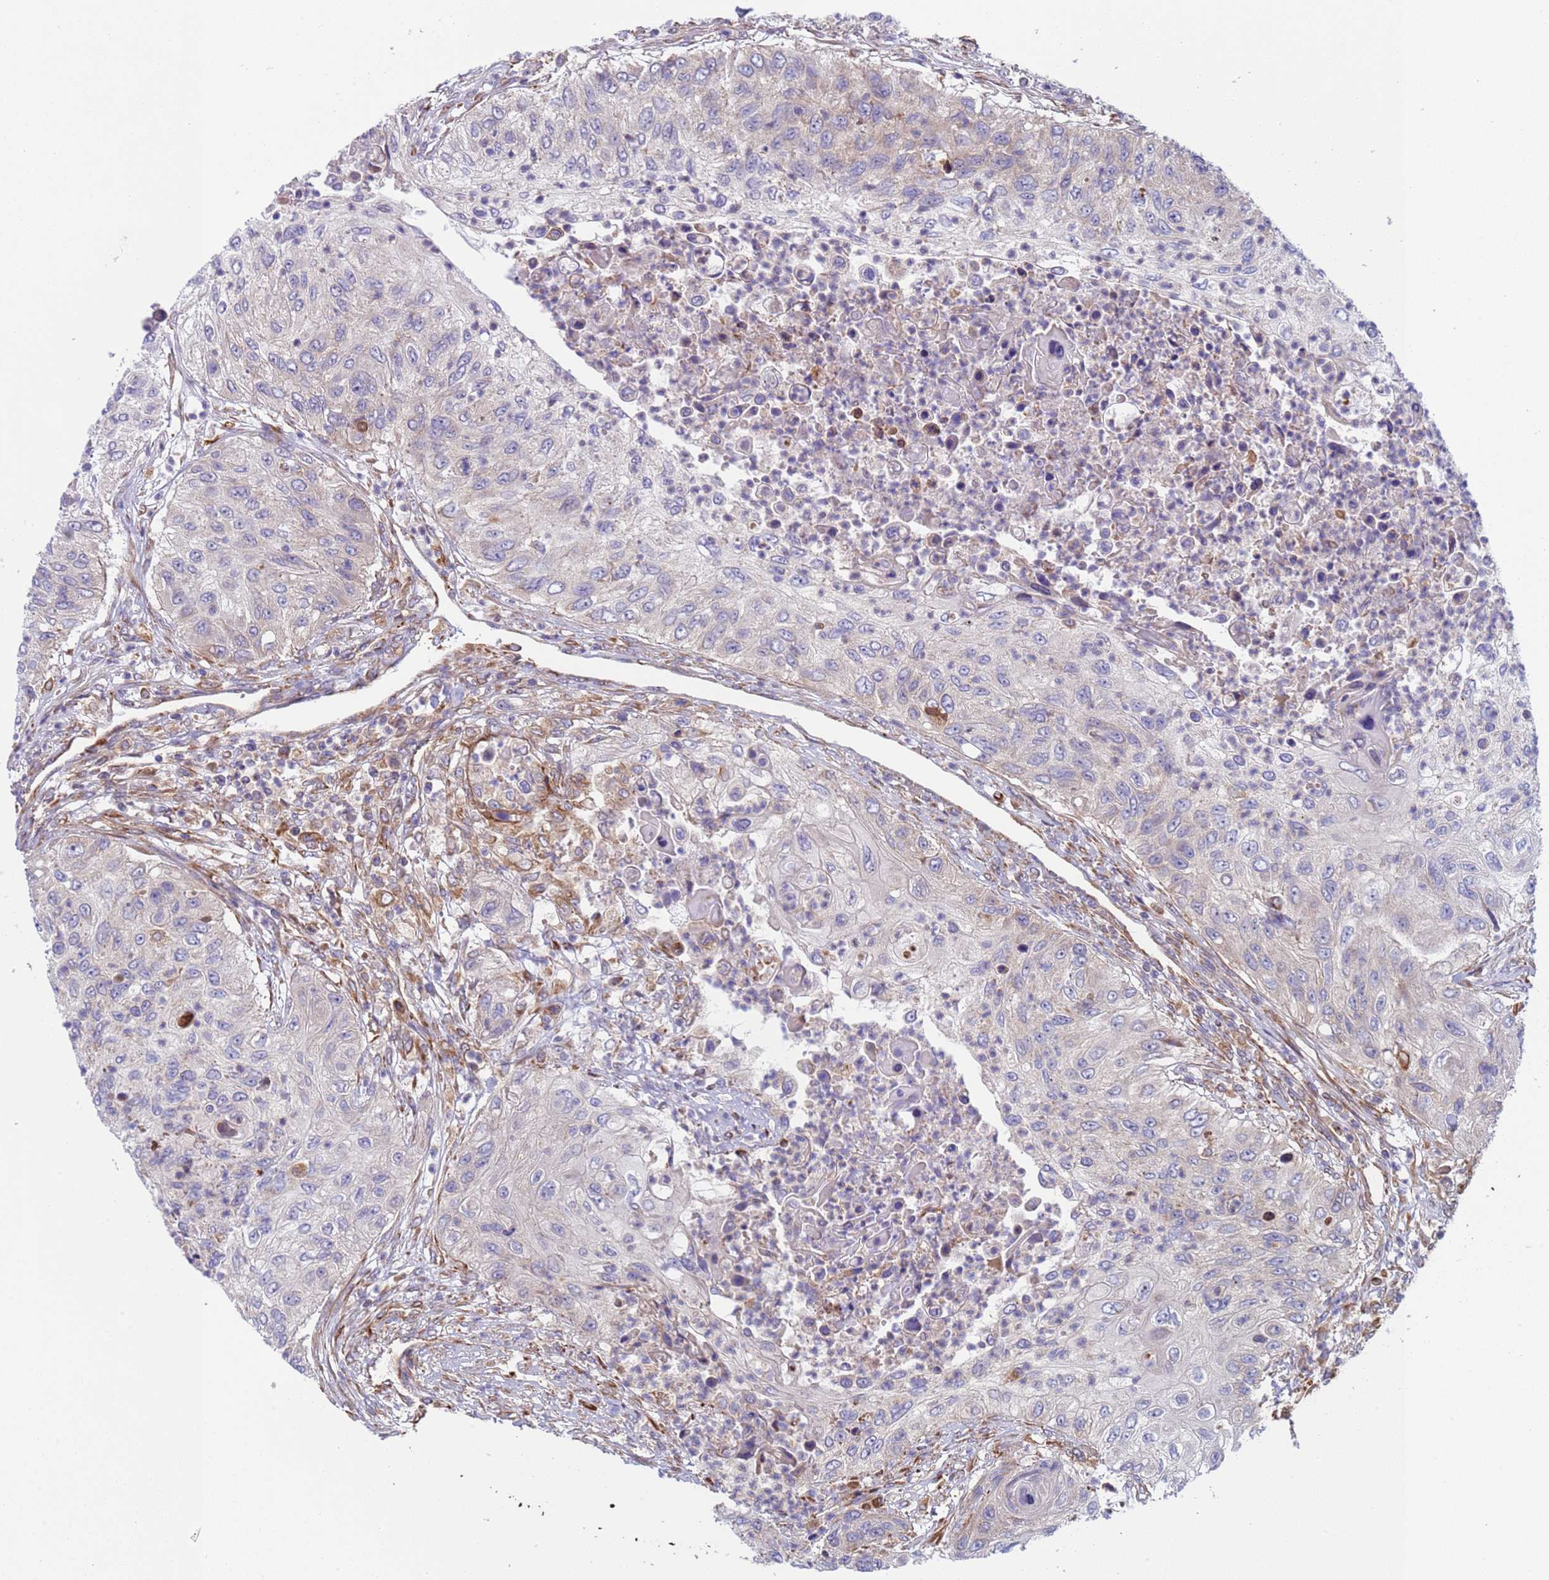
{"staining": {"intensity": "negative", "quantity": "none", "location": "none"}, "tissue": "urothelial cancer", "cell_type": "Tumor cells", "image_type": "cancer", "snomed": [{"axis": "morphology", "description": "Urothelial carcinoma, High grade"}, {"axis": "topography", "description": "Urinary bladder"}], "caption": "Immunohistochemistry (IHC) of human high-grade urothelial carcinoma demonstrates no staining in tumor cells.", "gene": "NUDT12", "patient": {"sex": "female", "age": 60}}